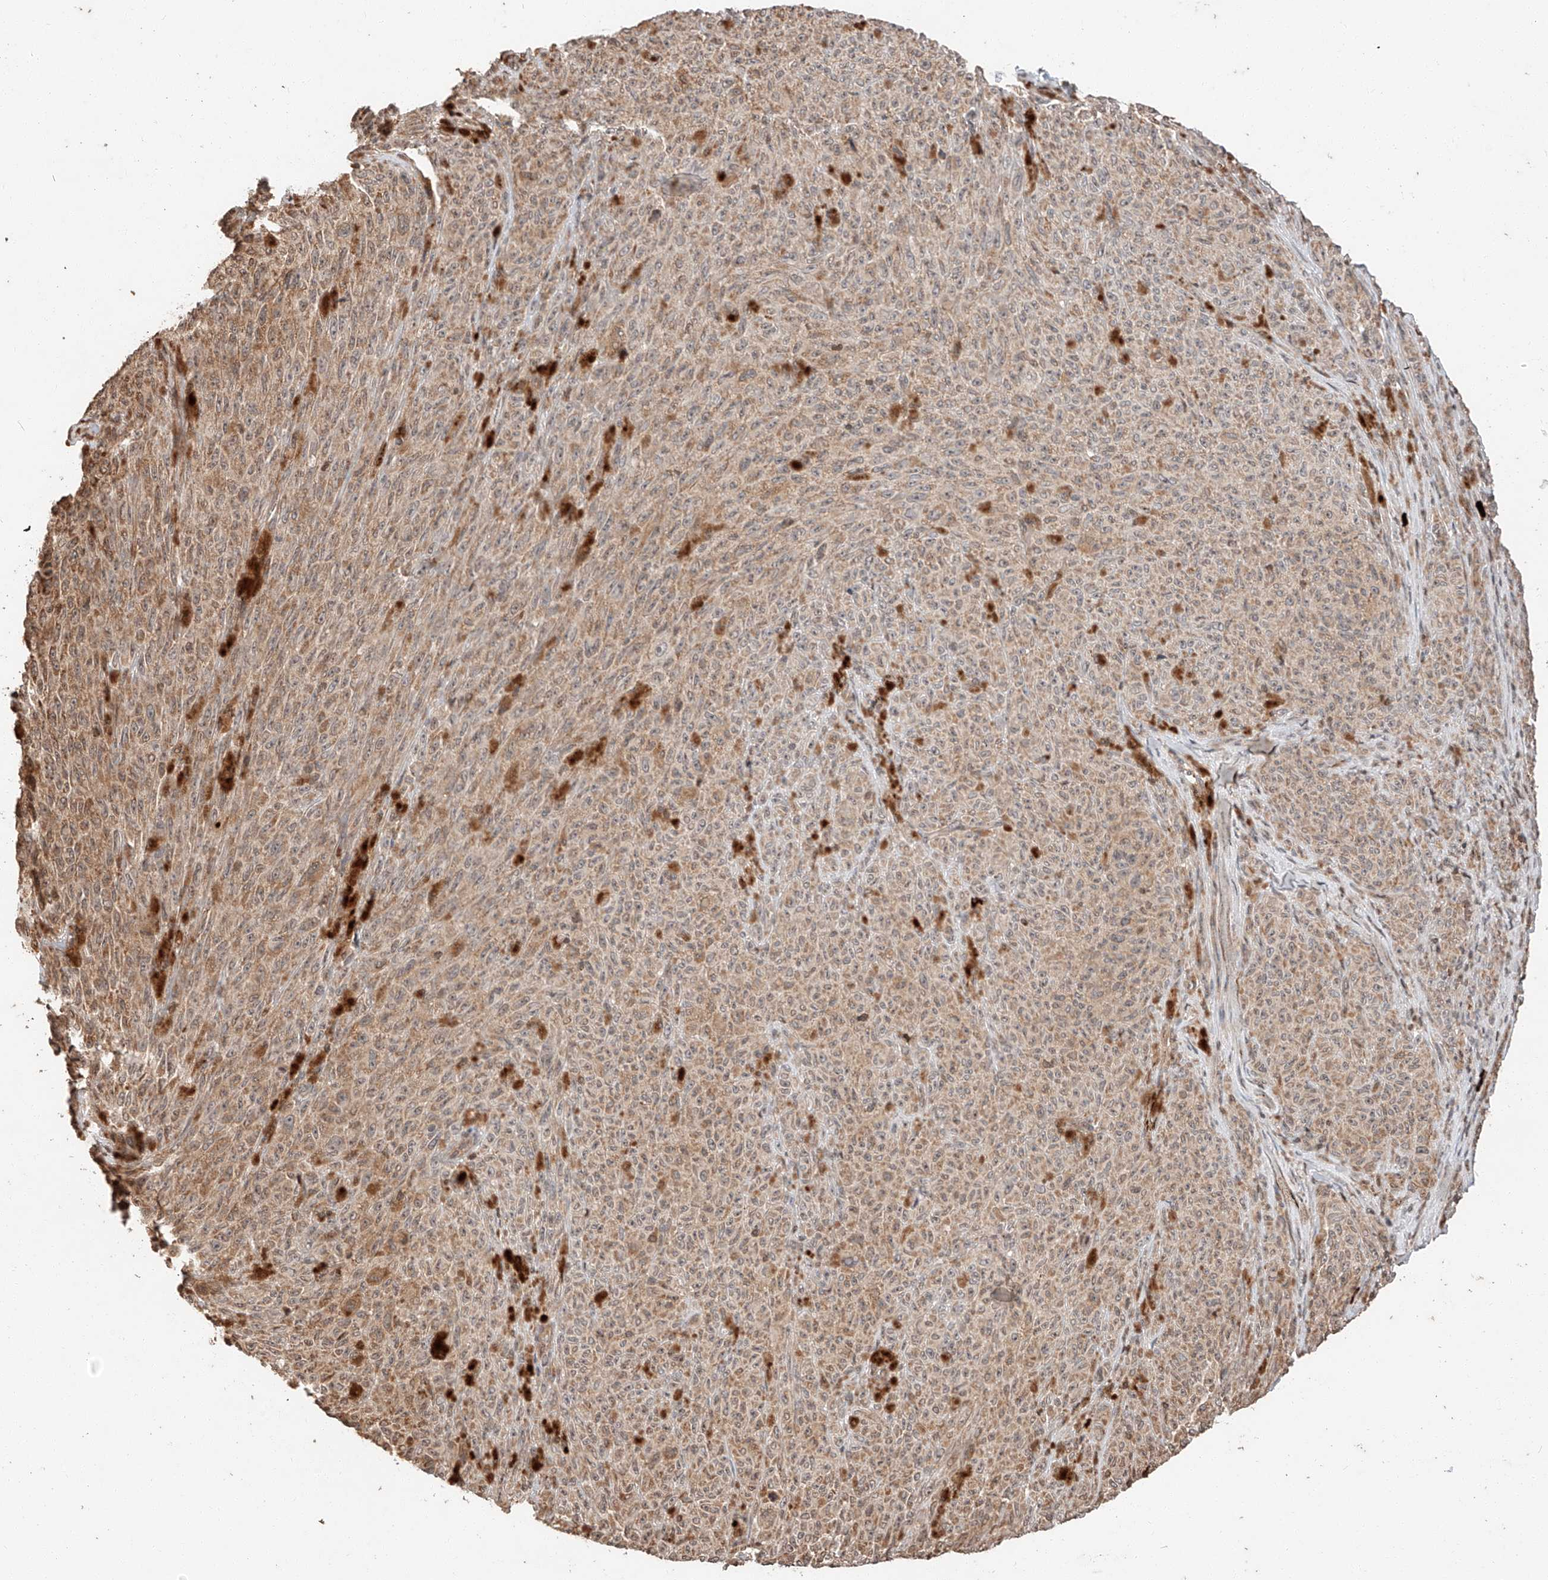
{"staining": {"intensity": "weak", "quantity": ">75%", "location": "cytoplasmic/membranous"}, "tissue": "melanoma", "cell_type": "Tumor cells", "image_type": "cancer", "snomed": [{"axis": "morphology", "description": "Malignant melanoma, NOS"}, {"axis": "topography", "description": "Skin"}], "caption": "Human malignant melanoma stained for a protein (brown) shows weak cytoplasmic/membranous positive staining in approximately >75% of tumor cells.", "gene": "ARHGAP33", "patient": {"sex": "female", "age": 82}}